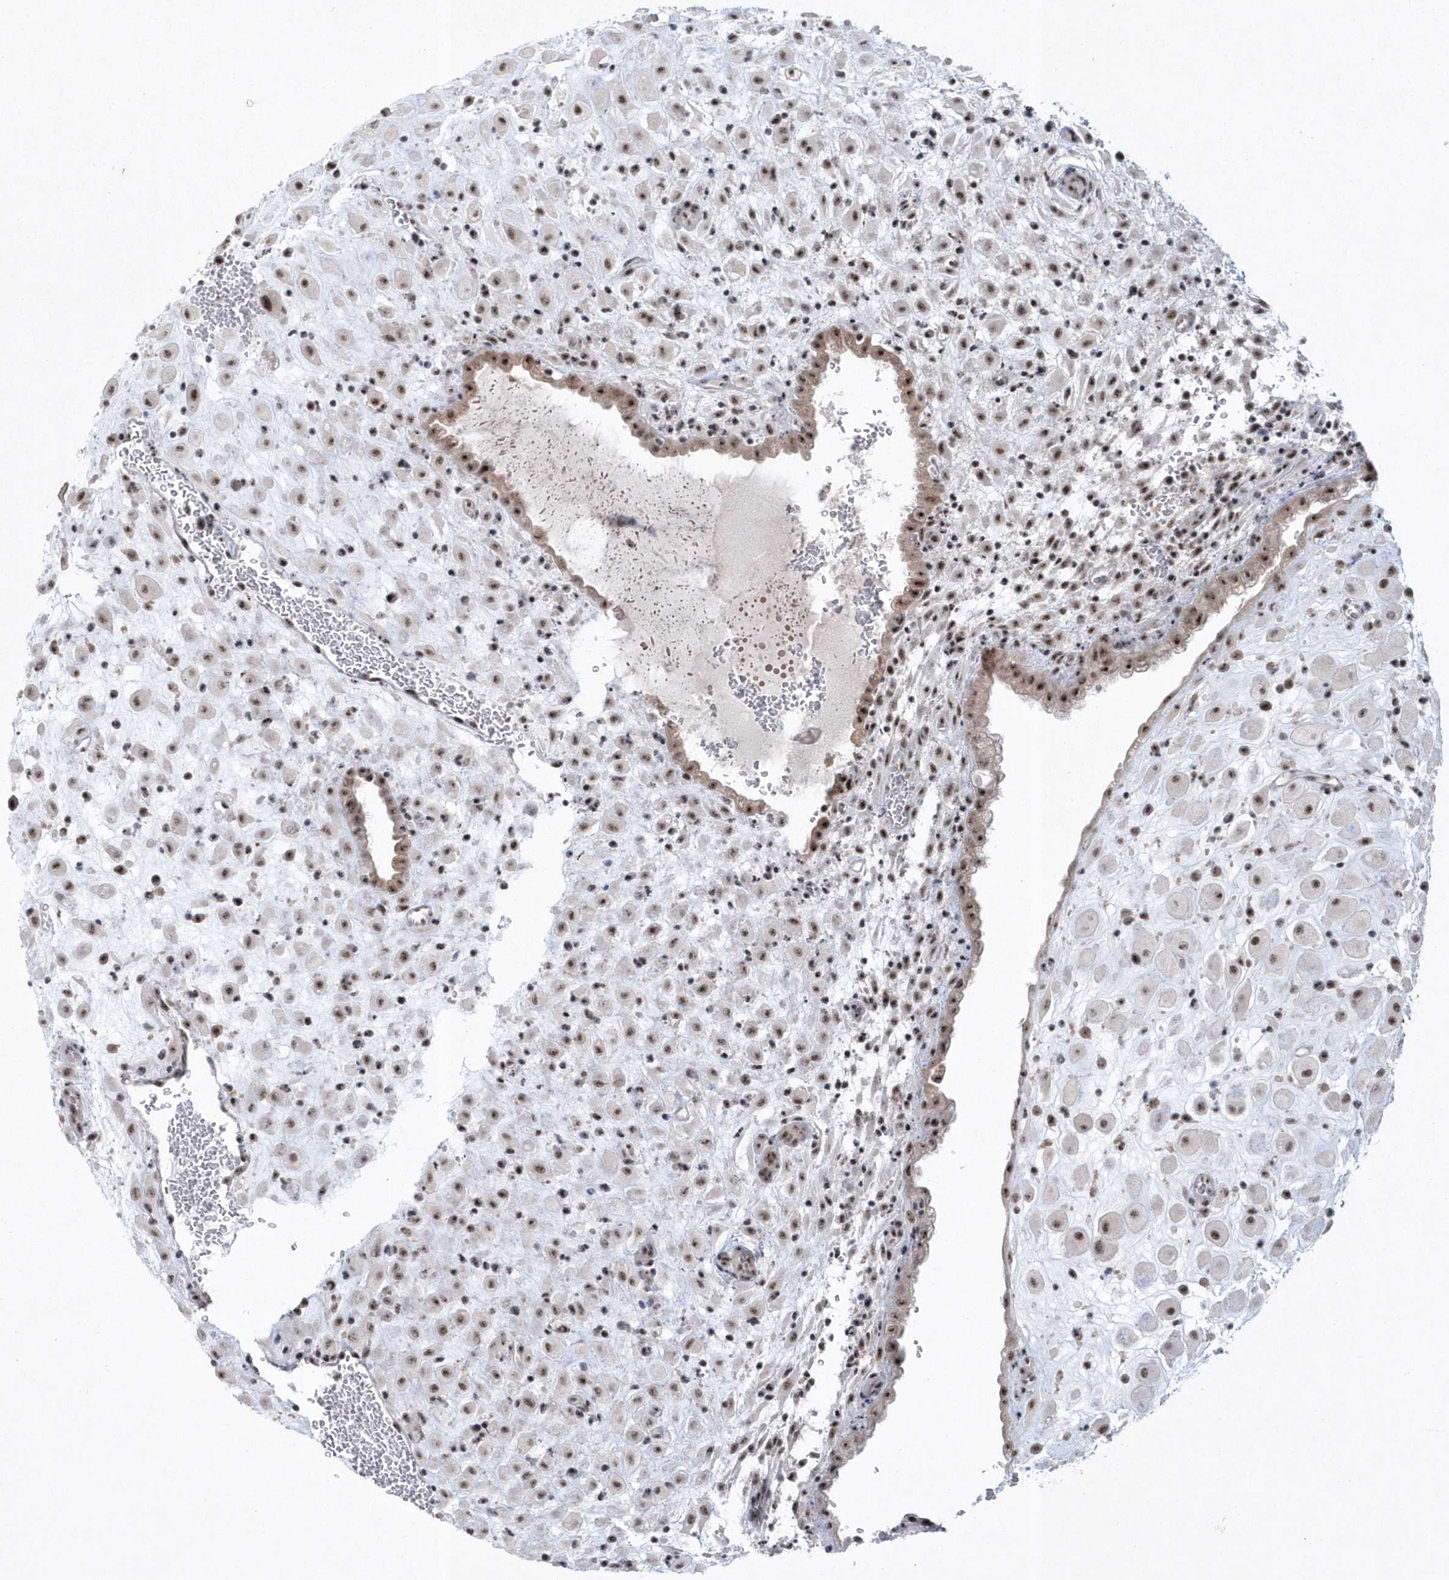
{"staining": {"intensity": "moderate", "quantity": ">75%", "location": "nuclear"}, "tissue": "placenta", "cell_type": "Decidual cells", "image_type": "normal", "snomed": [{"axis": "morphology", "description": "Normal tissue, NOS"}, {"axis": "topography", "description": "Placenta"}], "caption": "Immunohistochemistry micrograph of unremarkable placenta stained for a protein (brown), which shows medium levels of moderate nuclear positivity in about >75% of decidual cells.", "gene": "KDM6B", "patient": {"sex": "female", "age": 35}}